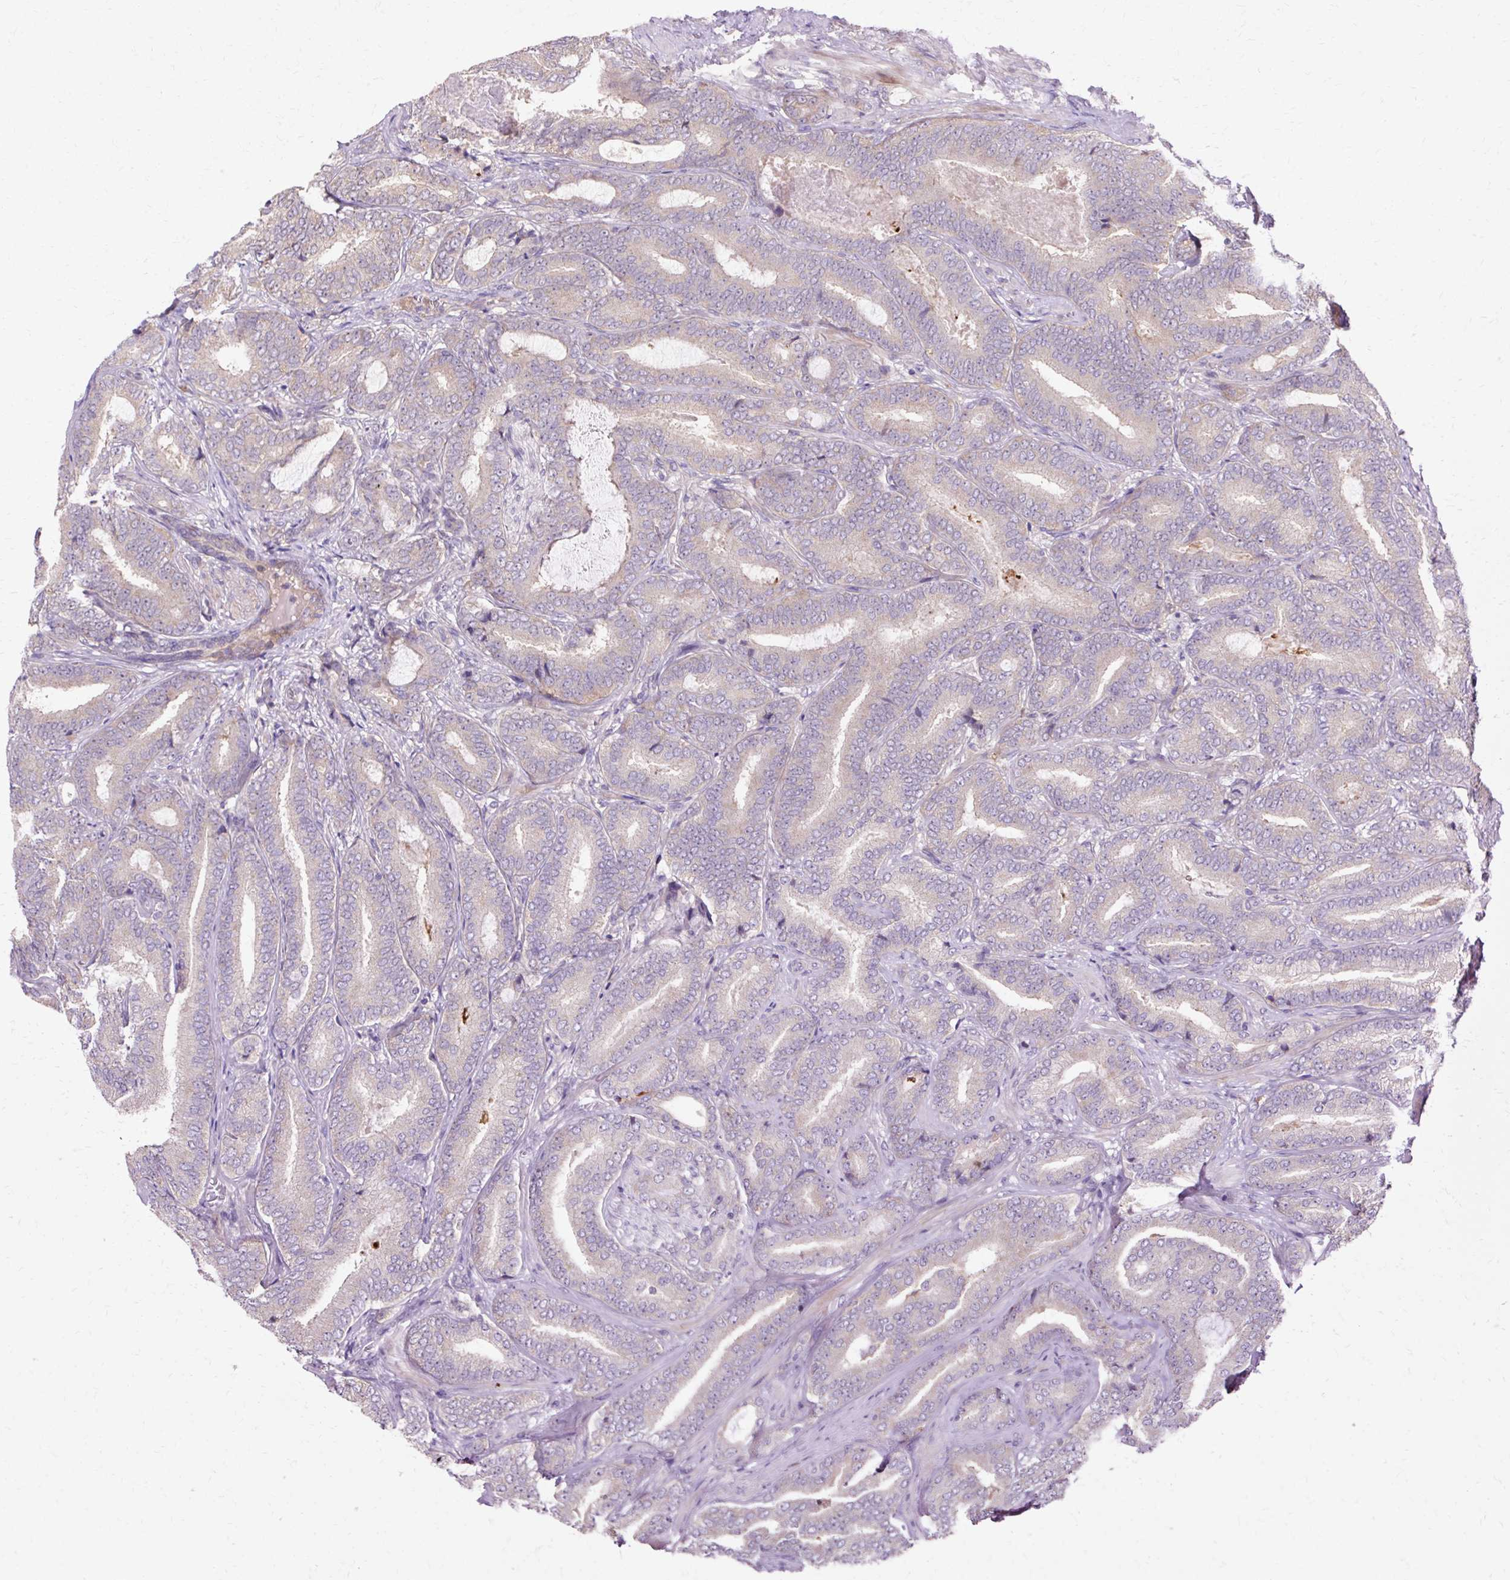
{"staining": {"intensity": "negative", "quantity": "none", "location": "none"}, "tissue": "prostate cancer", "cell_type": "Tumor cells", "image_type": "cancer", "snomed": [{"axis": "morphology", "description": "Adenocarcinoma, Low grade"}, {"axis": "topography", "description": "Prostate and seminal vesicle, NOS"}], "caption": "Prostate cancer (low-grade adenocarcinoma) was stained to show a protein in brown. There is no significant staining in tumor cells.", "gene": "GEMIN2", "patient": {"sex": "male", "age": 61}}